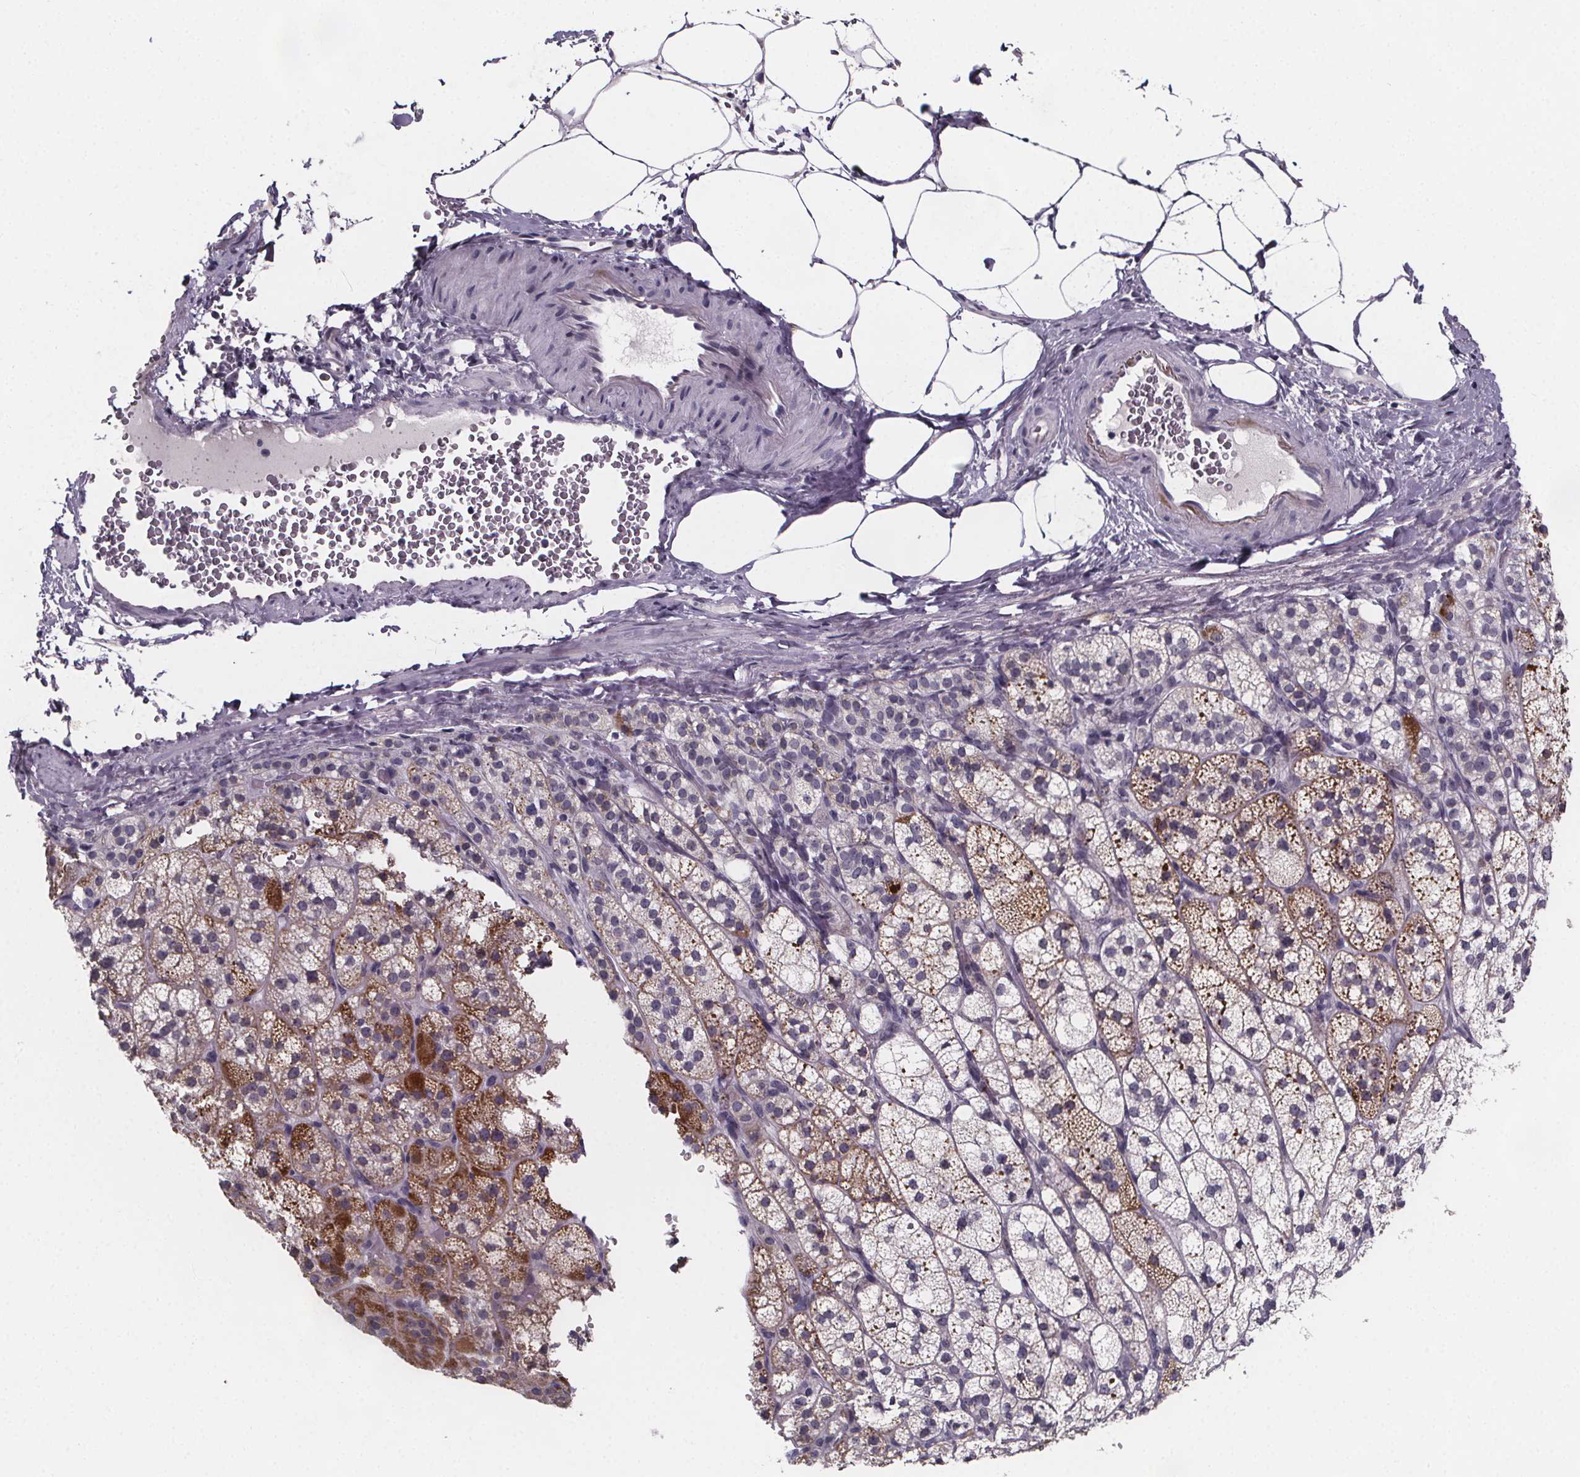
{"staining": {"intensity": "moderate", "quantity": "25%-75%", "location": "cytoplasmic/membranous"}, "tissue": "adrenal gland", "cell_type": "Glandular cells", "image_type": "normal", "snomed": [{"axis": "morphology", "description": "Normal tissue, NOS"}, {"axis": "topography", "description": "Adrenal gland"}], "caption": "Immunohistochemical staining of unremarkable human adrenal gland demonstrates medium levels of moderate cytoplasmic/membranous staining in about 25%-75% of glandular cells.", "gene": "PAH", "patient": {"sex": "female", "age": 60}}